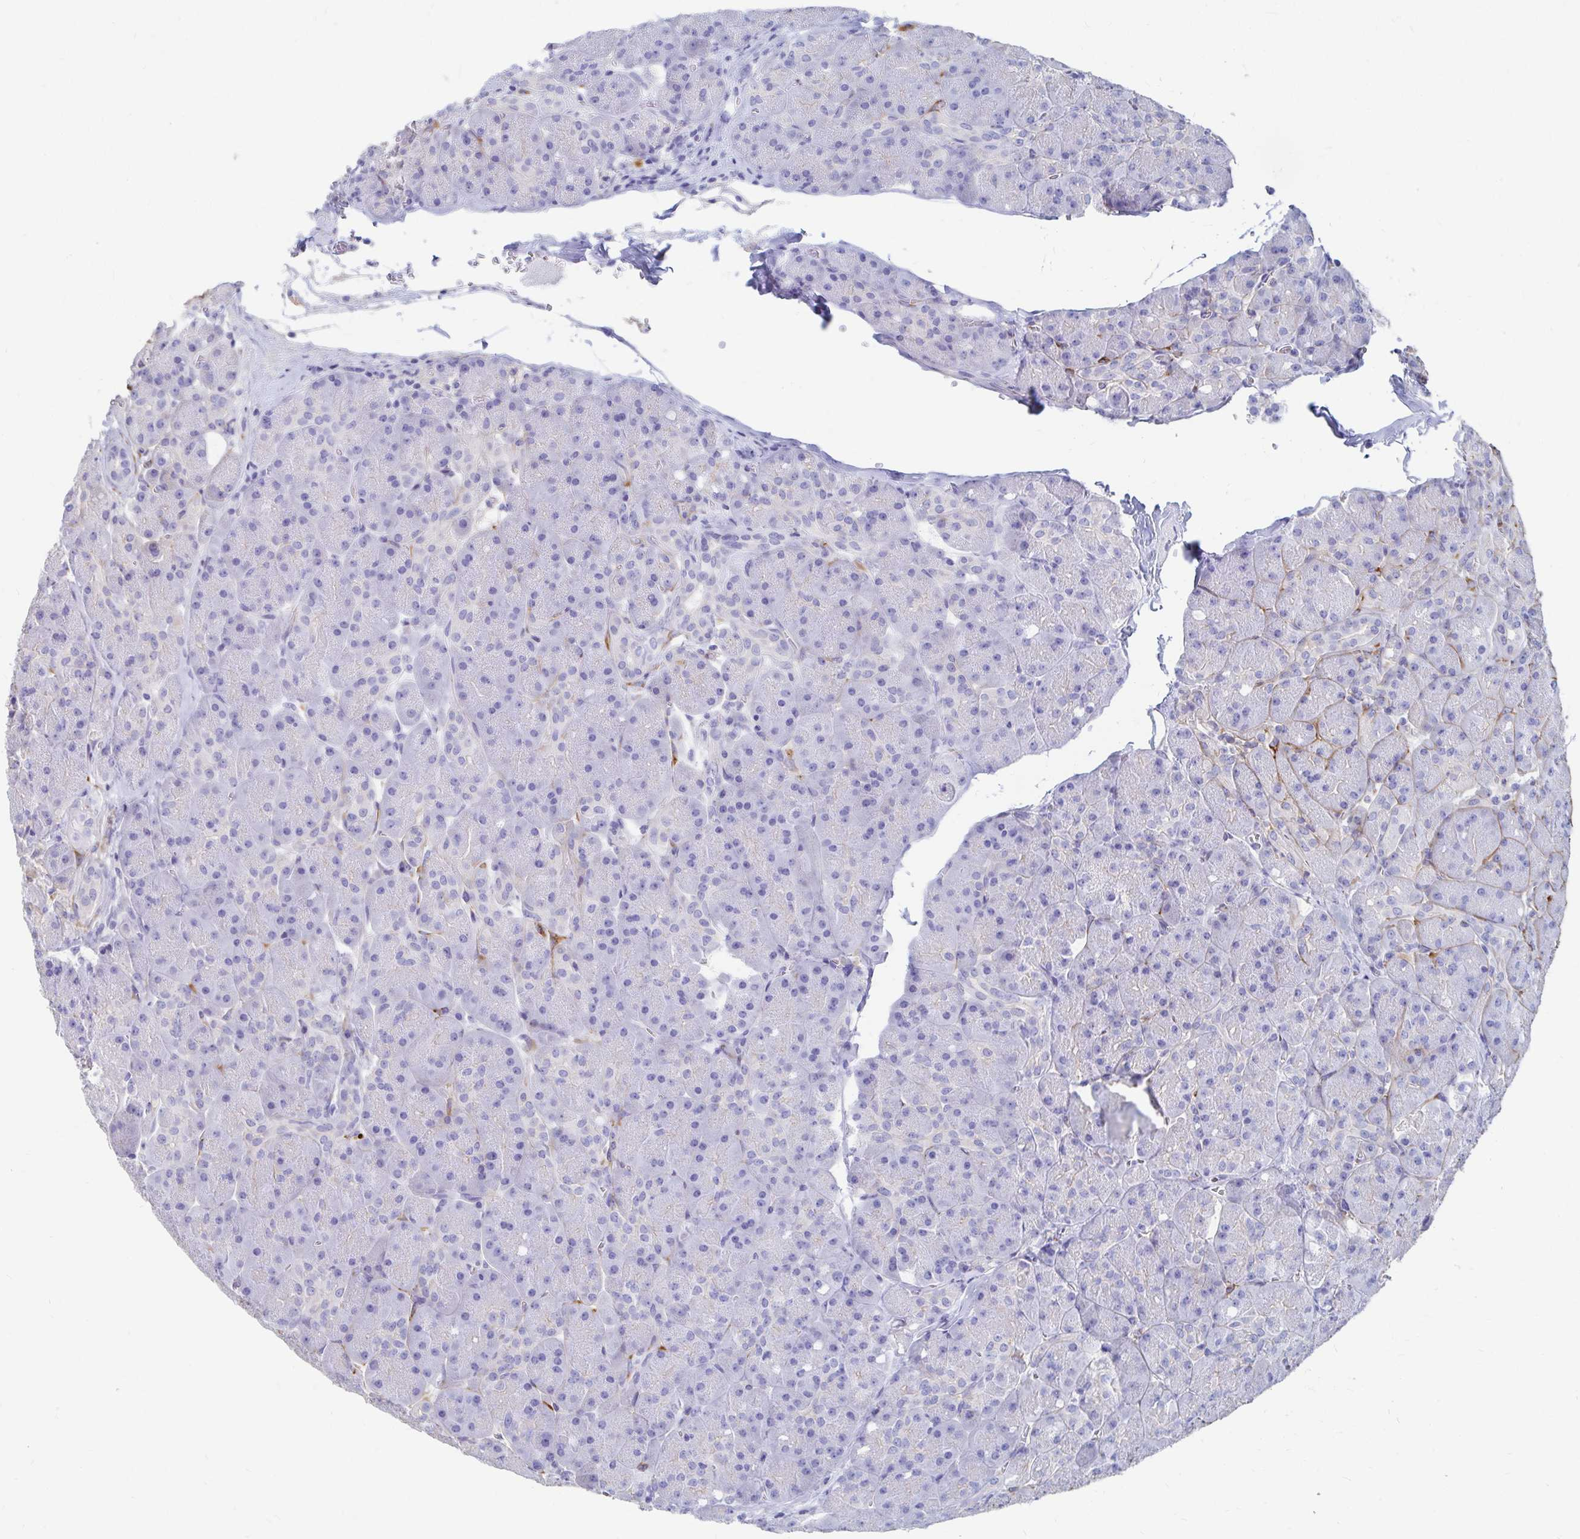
{"staining": {"intensity": "negative", "quantity": "none", "location": "none"}, "tissue": "pancreas", "cell_type": "Exocrine glandular cells", "image_type": "normal", "snomed": [{"axis": "morphology", "description": "Normal tissue, NOS"}, {"axis": "topography", "description": "Pancreas"}], "caption": "High magnification brightfield microscopy of normal pancreas stained with DAB (3,3'-diaminobenzidine) (brown) and counterstained with hematoxylin (blue): exocrine glandular cells show no significant staining.", "gene": "LAMC3", "patient": {"sex": "male", "age": 55}}